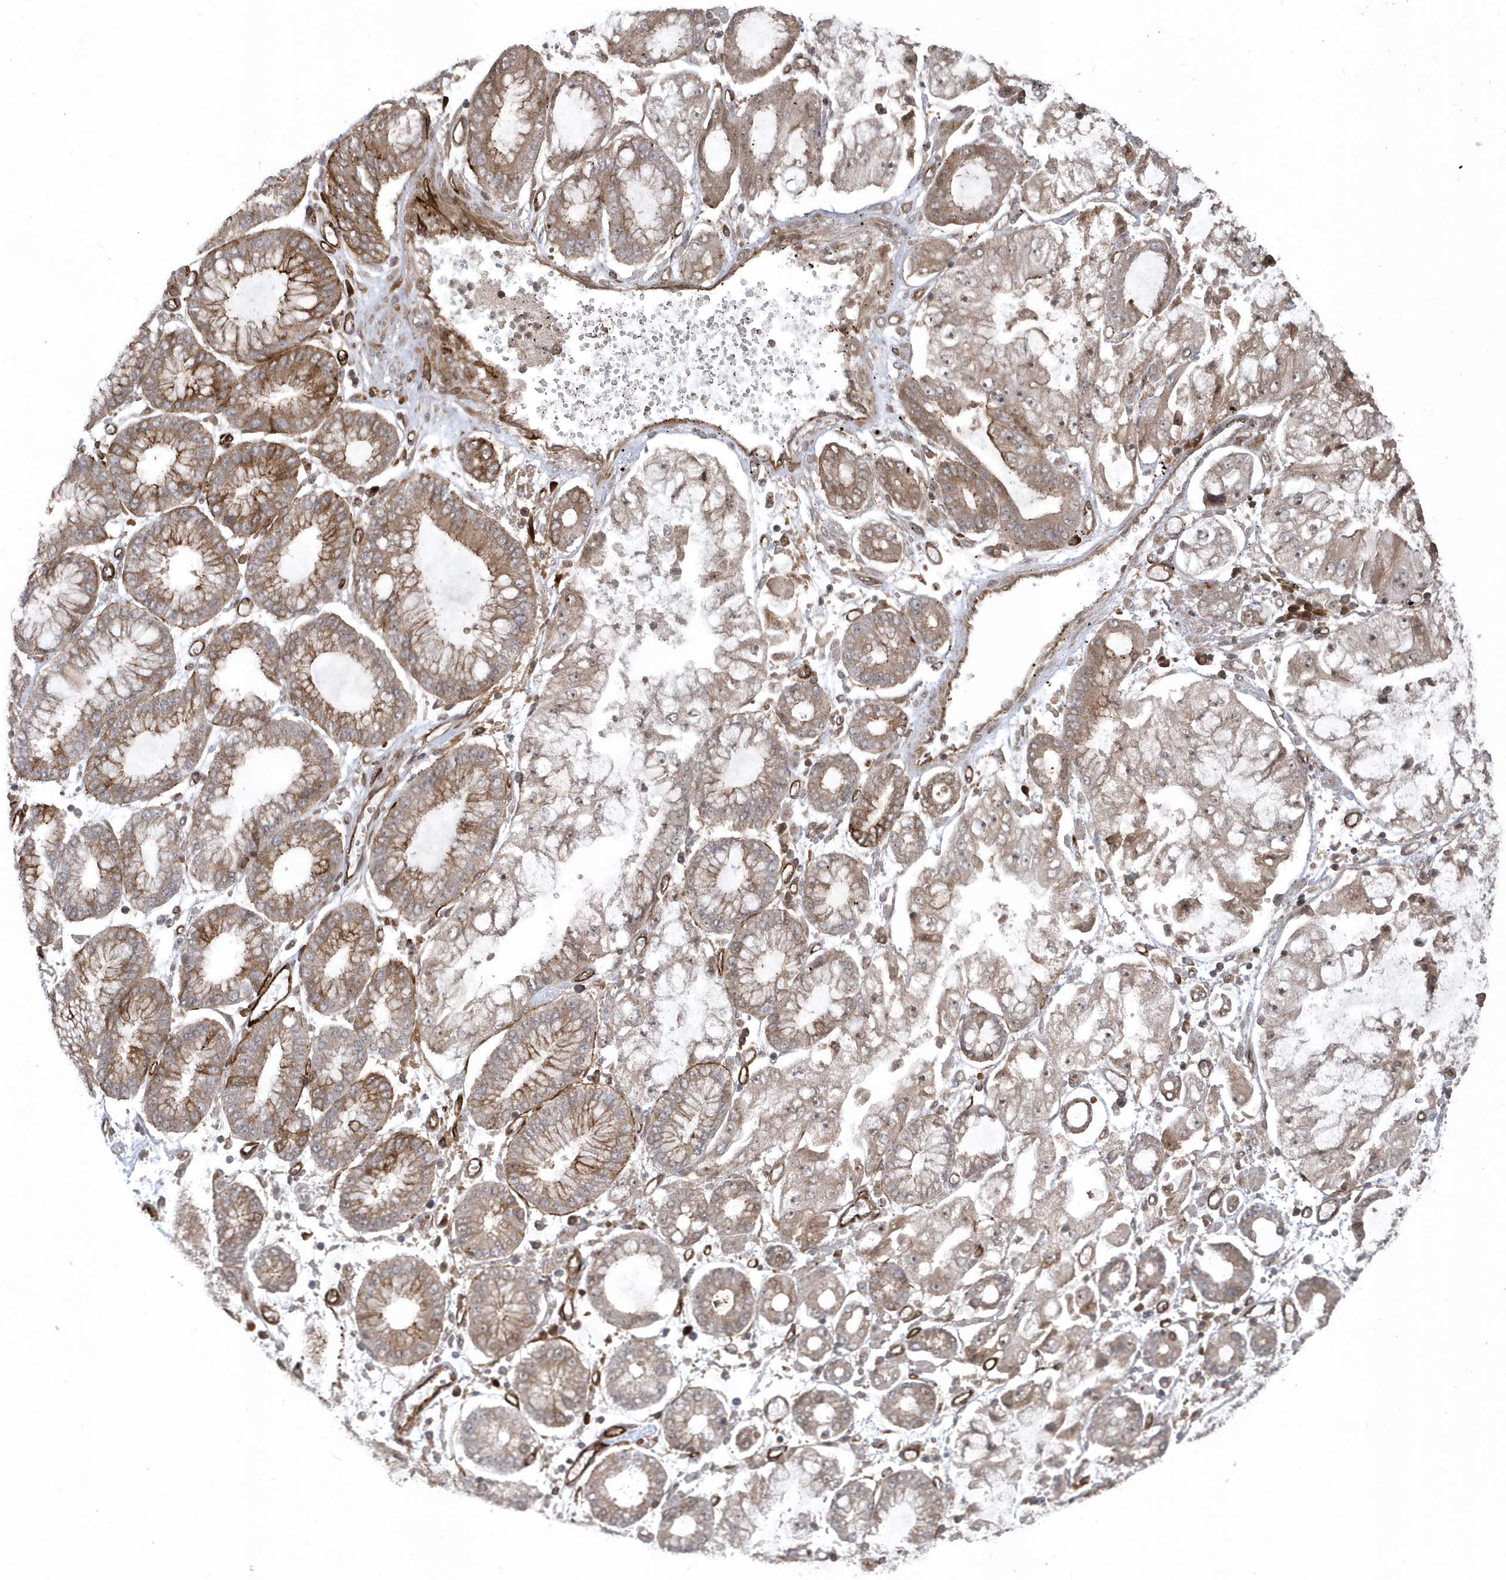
{"staining": {"intensity": "moderate", "quantity": "25%-75%", "location": "cytoplasmic/membranous"}, "tissue": "stomach cancer", "cell_type": "Tumor cells", "image_type": "cancer", "snomed": [{"axis": "morphology", "description": "Adenocarcinoma, NOS"}, {"axis": "topography", "description": "Stomach"}], "caption": "DAB immunohistochemical staining of human adenocarcinoma (stomach) reveals moderate cytoplasmic/membranous protein expression in about 25%-75% of tumor cells.", "gene": "HERPUD1", "patient": {"sex": "male", "age": 76}}